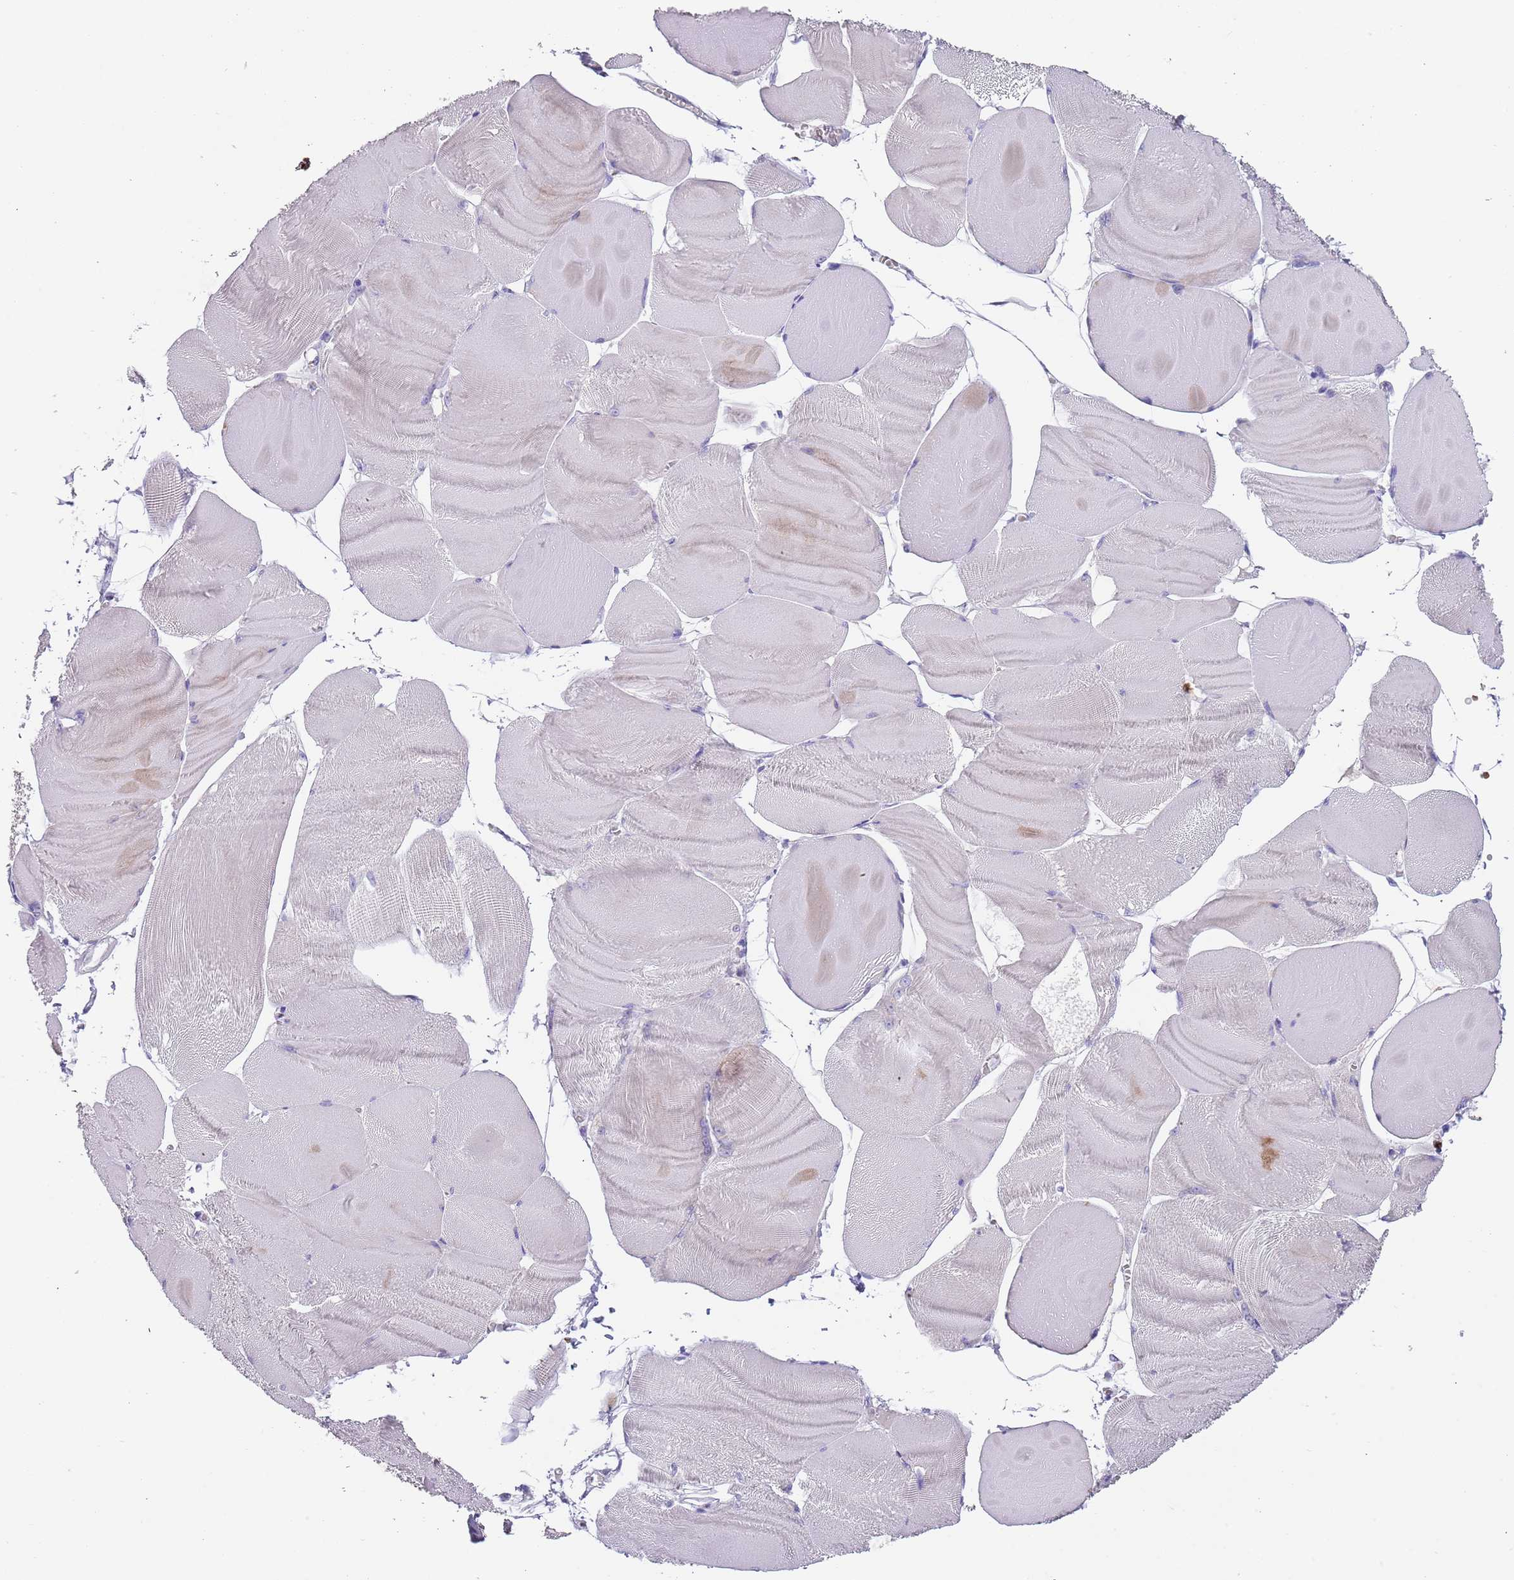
{"staining": {"intensity": "negative", "quantity": "none", "location": "none"}, "tissue": "skeletal muscle", "cell_type": "Myocytes", "image_type": "normal", "snomed": [{"axis": "morphology", "description": "Normal tissue, NOS"}, {"axis": "morphology", "description": "Basal cell carcinoma"}, {"axis": "topography", "description": "Skeletal muscle"}], "caption": "DAB immunohistochemical staining of normal skeletal muscle displays no significant staining in myocytes.", "gene": "TMEM251", "patient": {"sex": "female", "age": 64}}